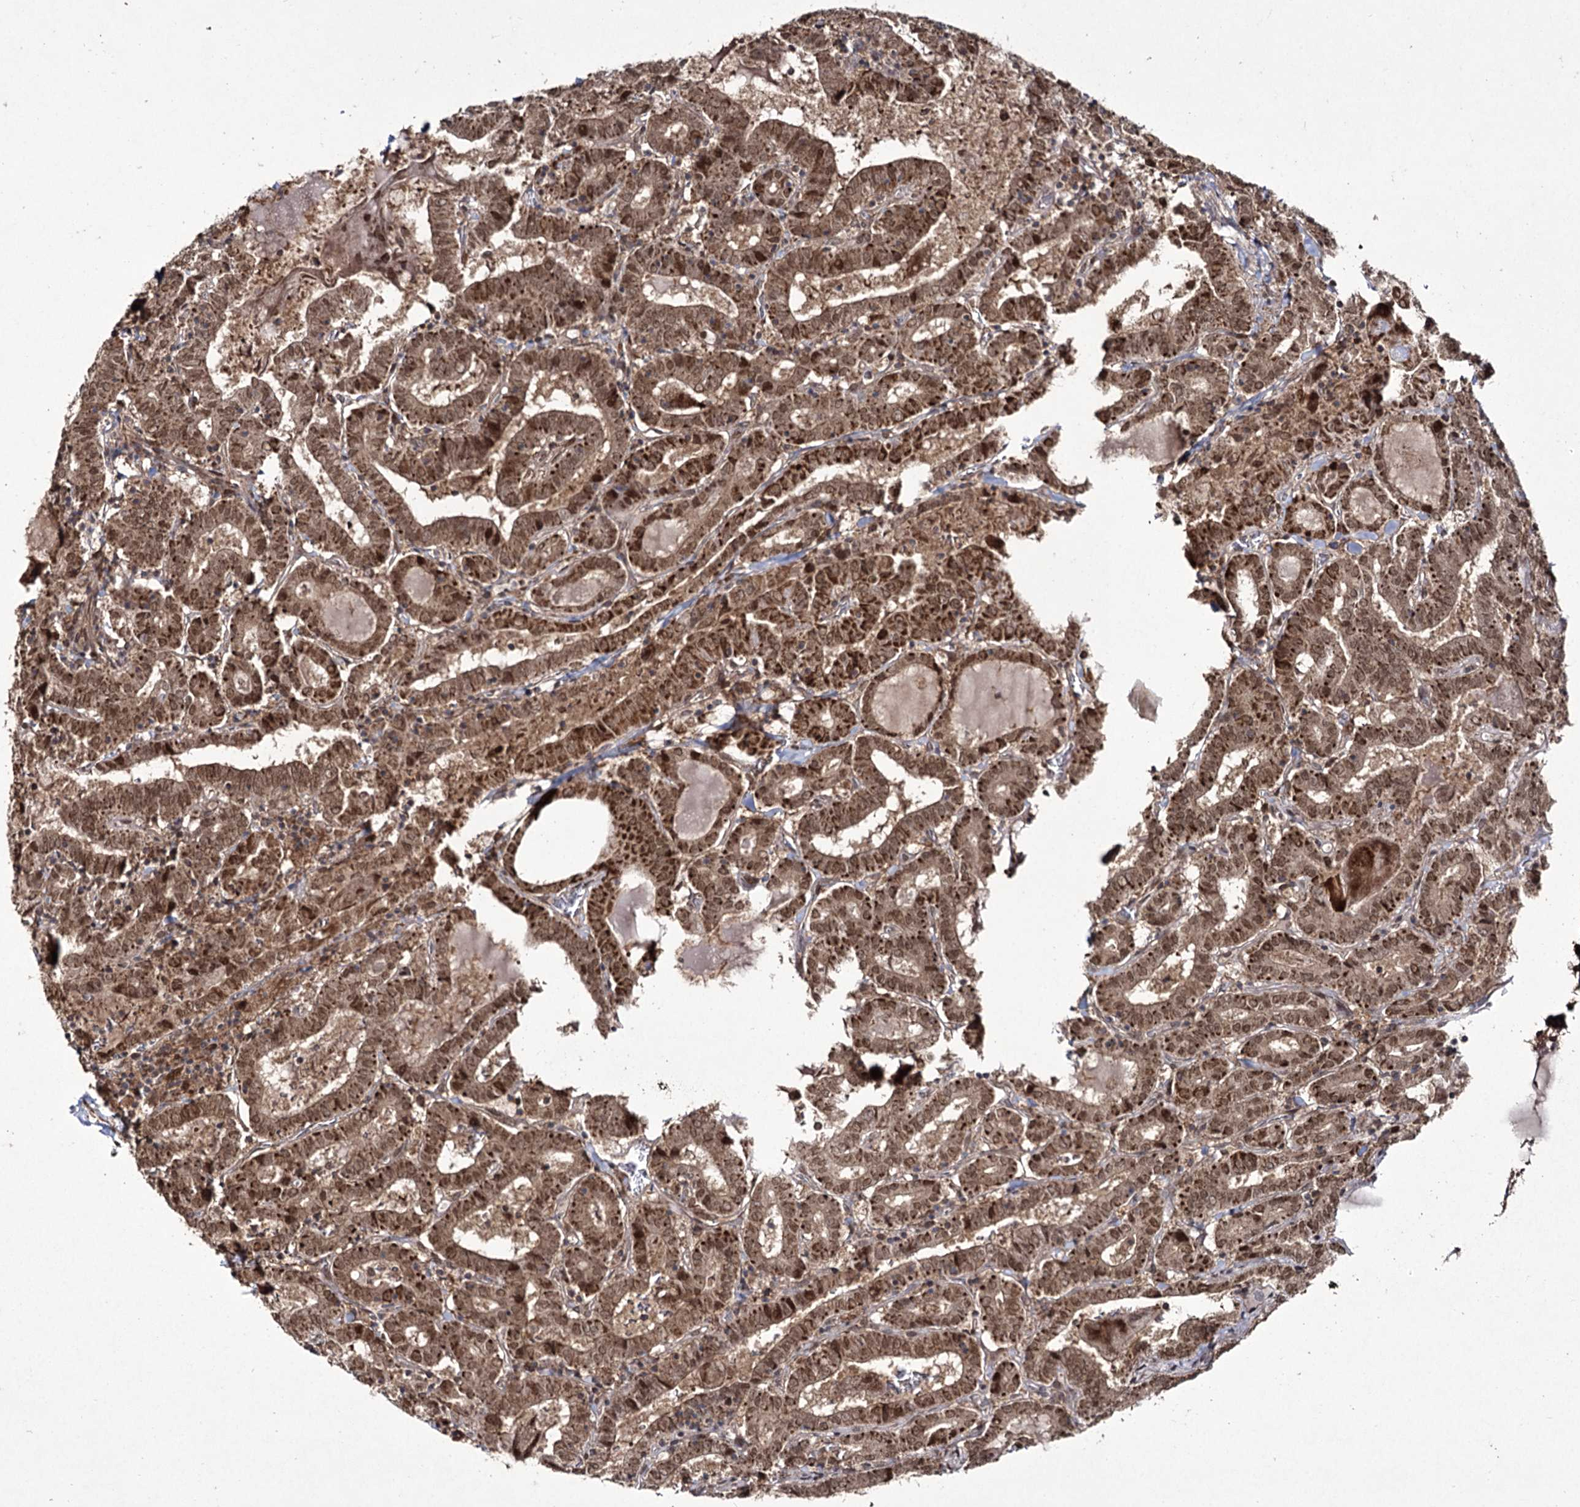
{"staining": {"intensity": "moderate", "quantity": ">75%", "location": "cytoplasmic/membranous,nuclear"}, "tissue": "thyroid cancer", "cell_type": "Tumor cells", "image_type": "cancer", "snomed": [{"axis": "morphology", "description": "Papillary adenocarcinoma, NOS"}, {"axis": "topography", "description": "Thyroid gland"}], "caption": "Papillary adenocarcinoma (thyroid) stained with a protein marker demonstrates moderate staining in tumor cells.", "gene": "TRNT1", "patient": {"sex": "female", "age": 72}}